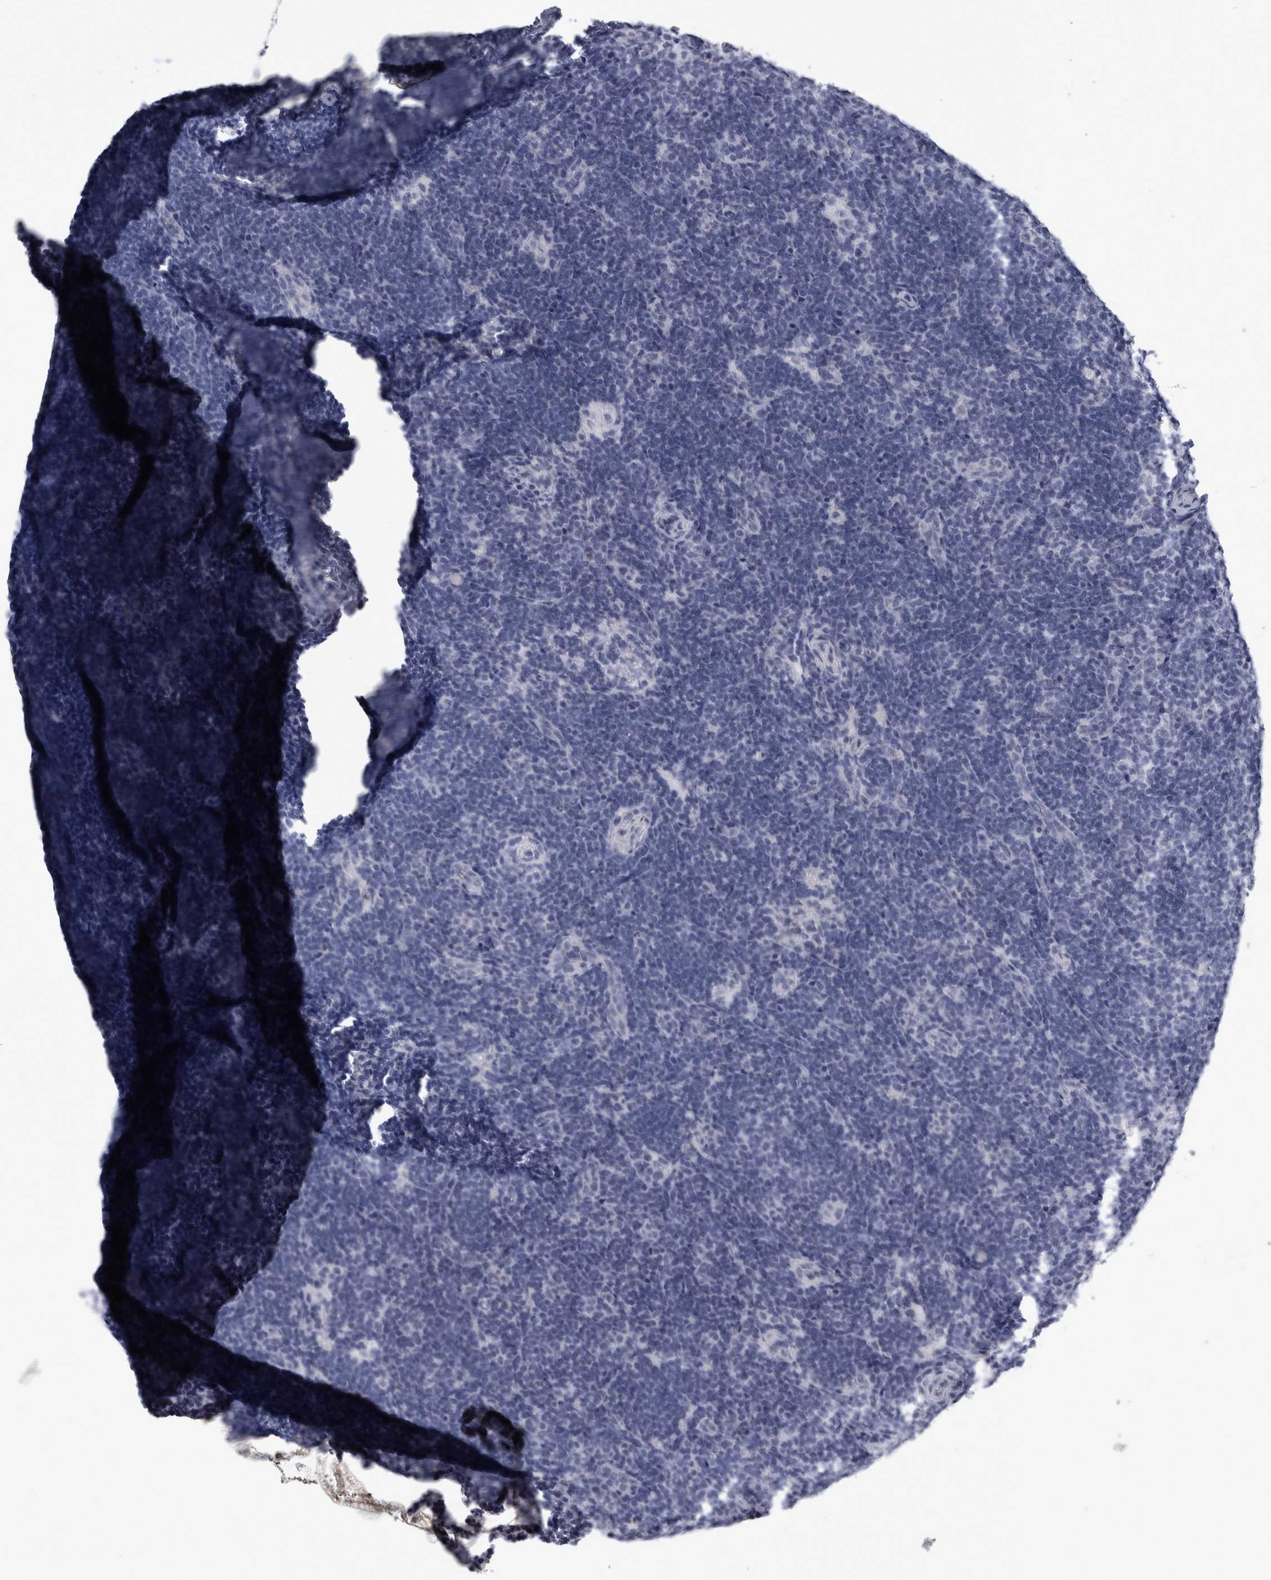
{"staining": {"intensity": "negative", "quantity": "none", "location": "none"}, "tissue": "lymph node", "cell_type": "Germinal center cells", "image_type": "normal", "snomed": [{"axis": "morphology", "description": "Normal tissue, NOS"}, {"axis": "topography", "description": "Lymph node"}], "caption": "Lymph node stained for a protein using immunohistochemistry shows no staining germinal center cells.", "gene": "ALDH8A1", "patient": {"sex": "female", "age": 22}}